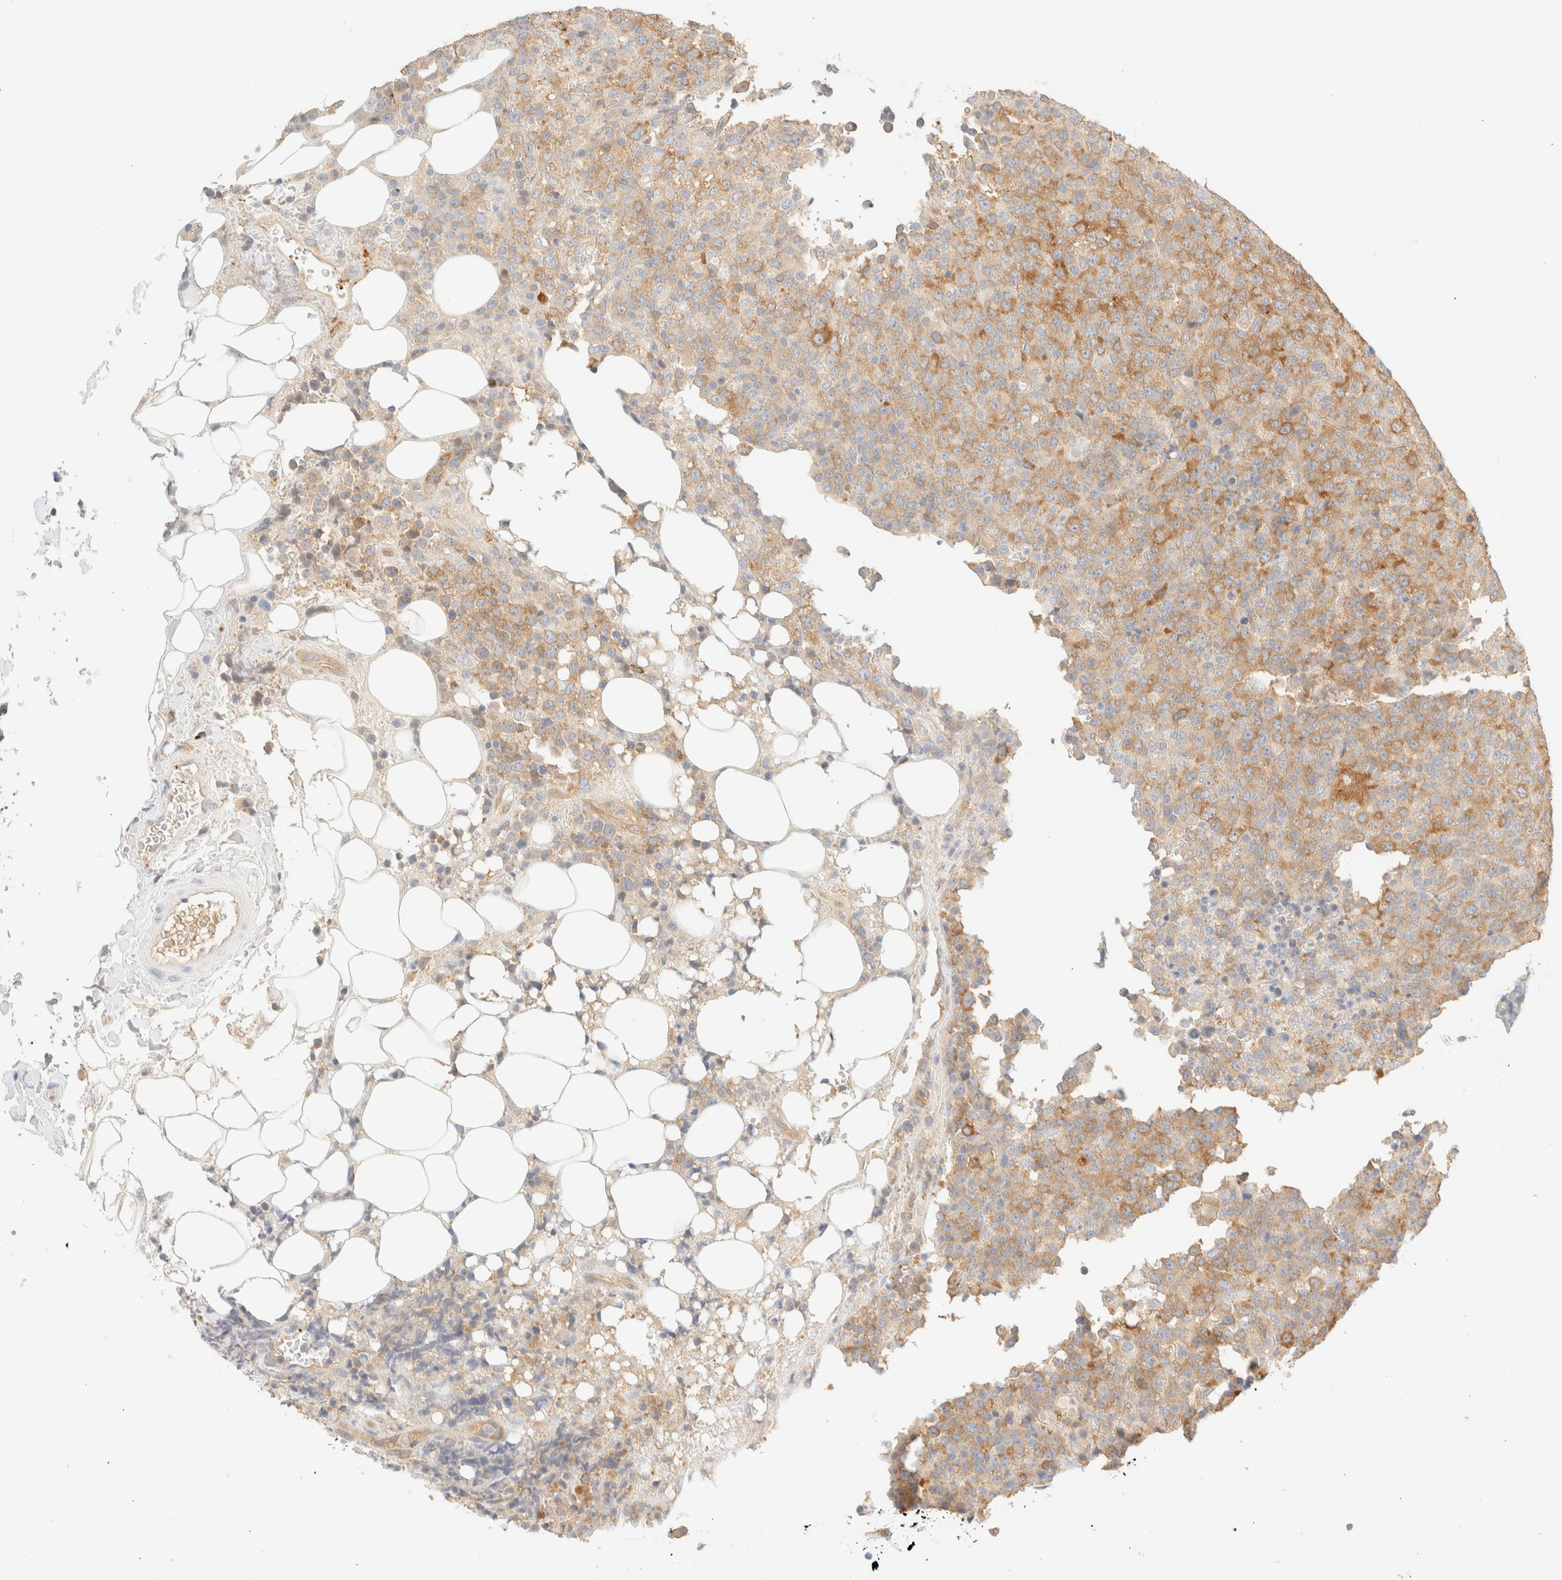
{"staining": {"intensity": "moderate", "quantity": "25%-75%", "location": "cytoplasmic/membranous"}, "tissue": "lymphoma", "cell_type": "Tumor cells", "image_type": "cancer", "snomed": [{"axis": "morphology", "description": "Malignant lymphoma, non-Hodgkin's type, High grade"}, {"axis": "topography", "description": "Lymph node"}], "caption": "The immunohistochemical stain highlights moderate cytoplasmic/membranous positivity in tumor cells of malignant lymphoma, non-Hodgkin's type (high-grade) tissue.", "gene": "FHOD1", "patient": {"sex": "male", "age": 13}}